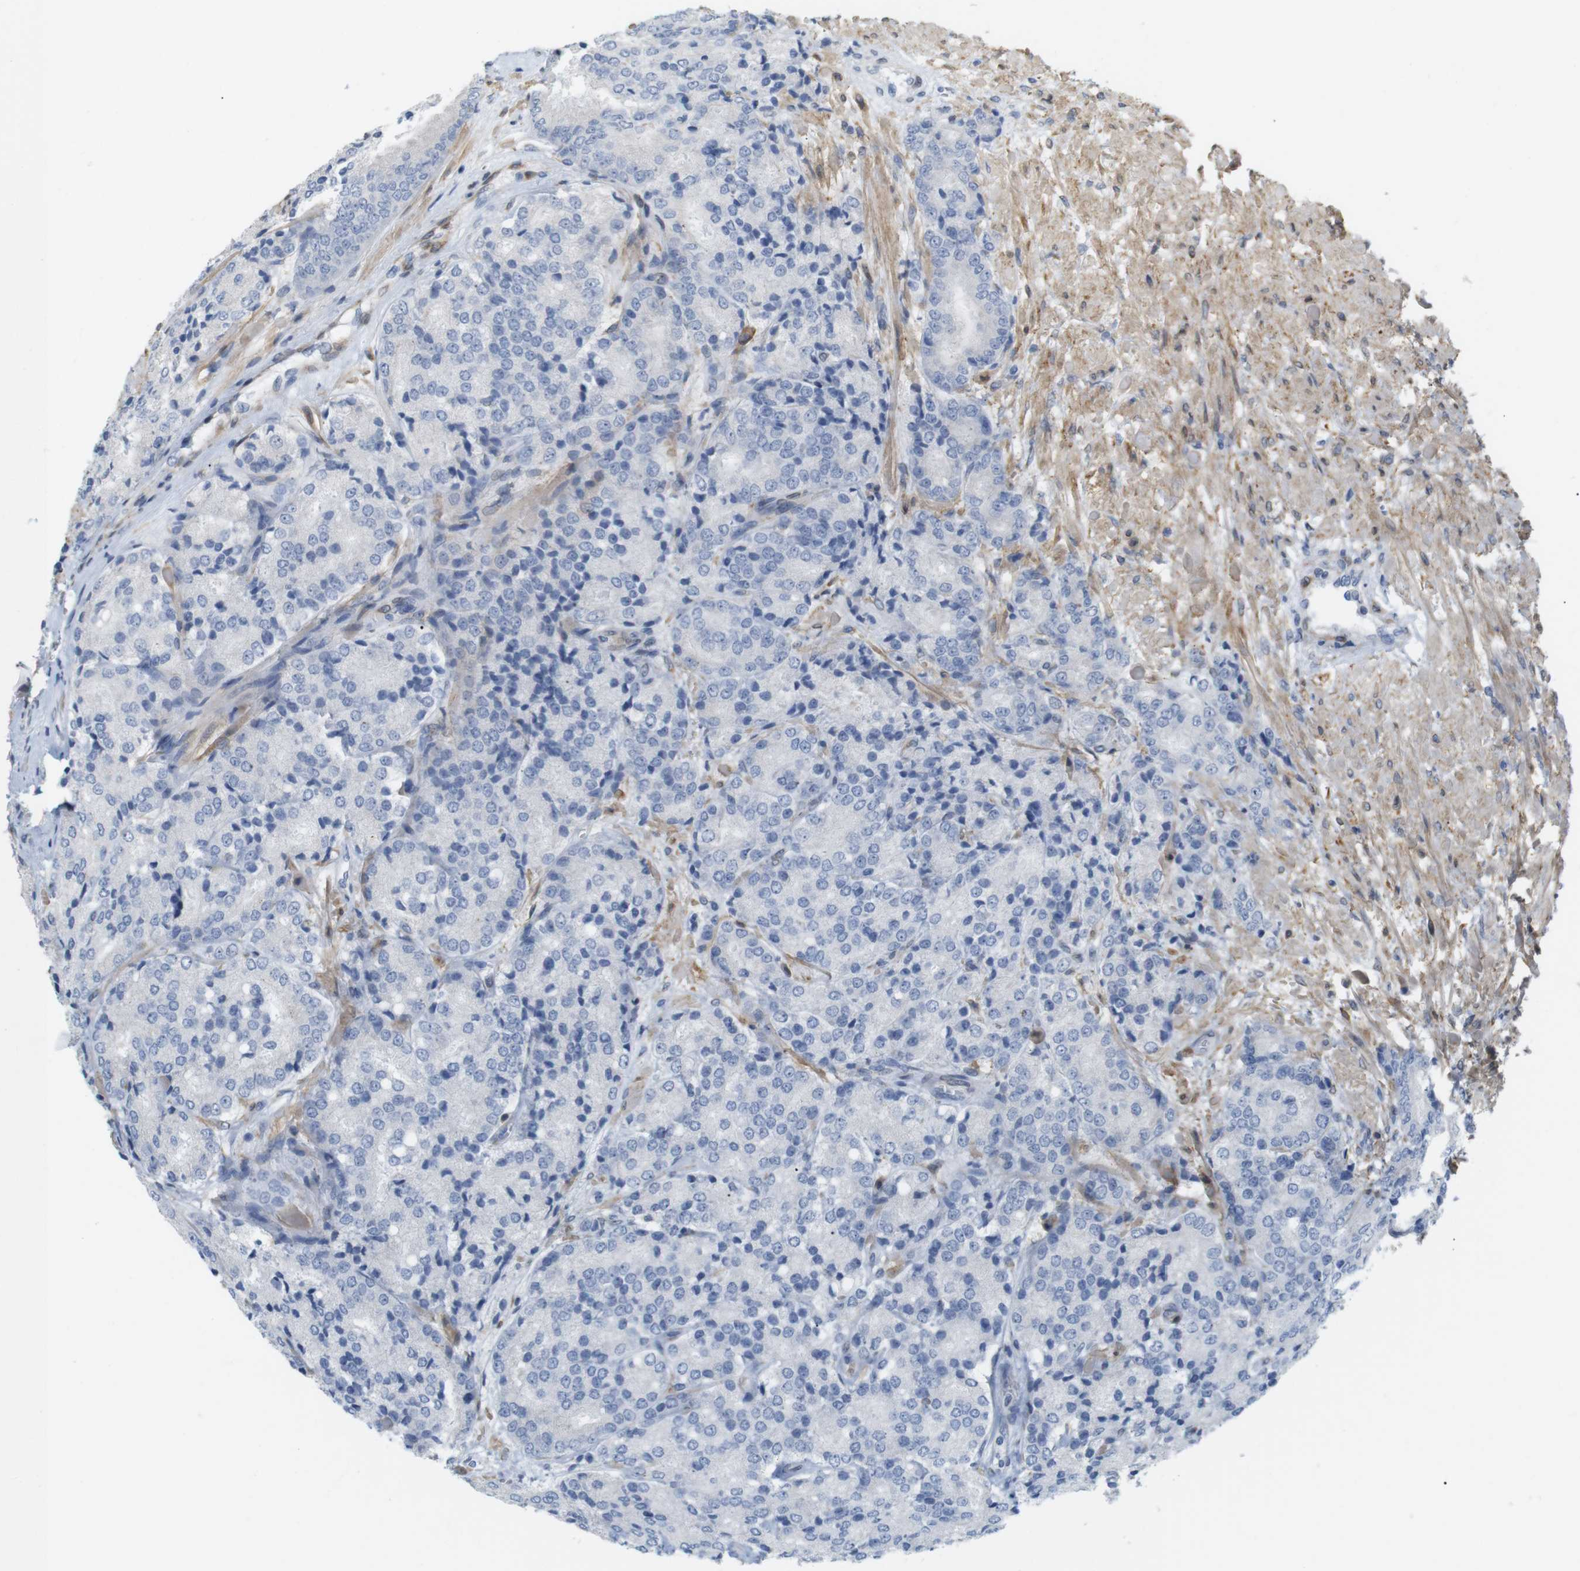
{"staining": {"intensity": "negative", "quantity": "none", "location": "none"}, "tissue": "prostate cancer", "cell_type": "Tumor cells", "image_type": "cancer", "snomed": [{"axis": "morphology", "description": "Adenocarcinoma, High grade"}, {"axis": "topography", "description": "Prostate"}], "caption": "Immunohistochemistry photomicrograph of human prostate high-grade adenocarcinoma stained for a protein (brown), which demonstrates no staining in tumor cells.", "gene": "ITPR1", "patient": {"sex": "male", "age": 65}}